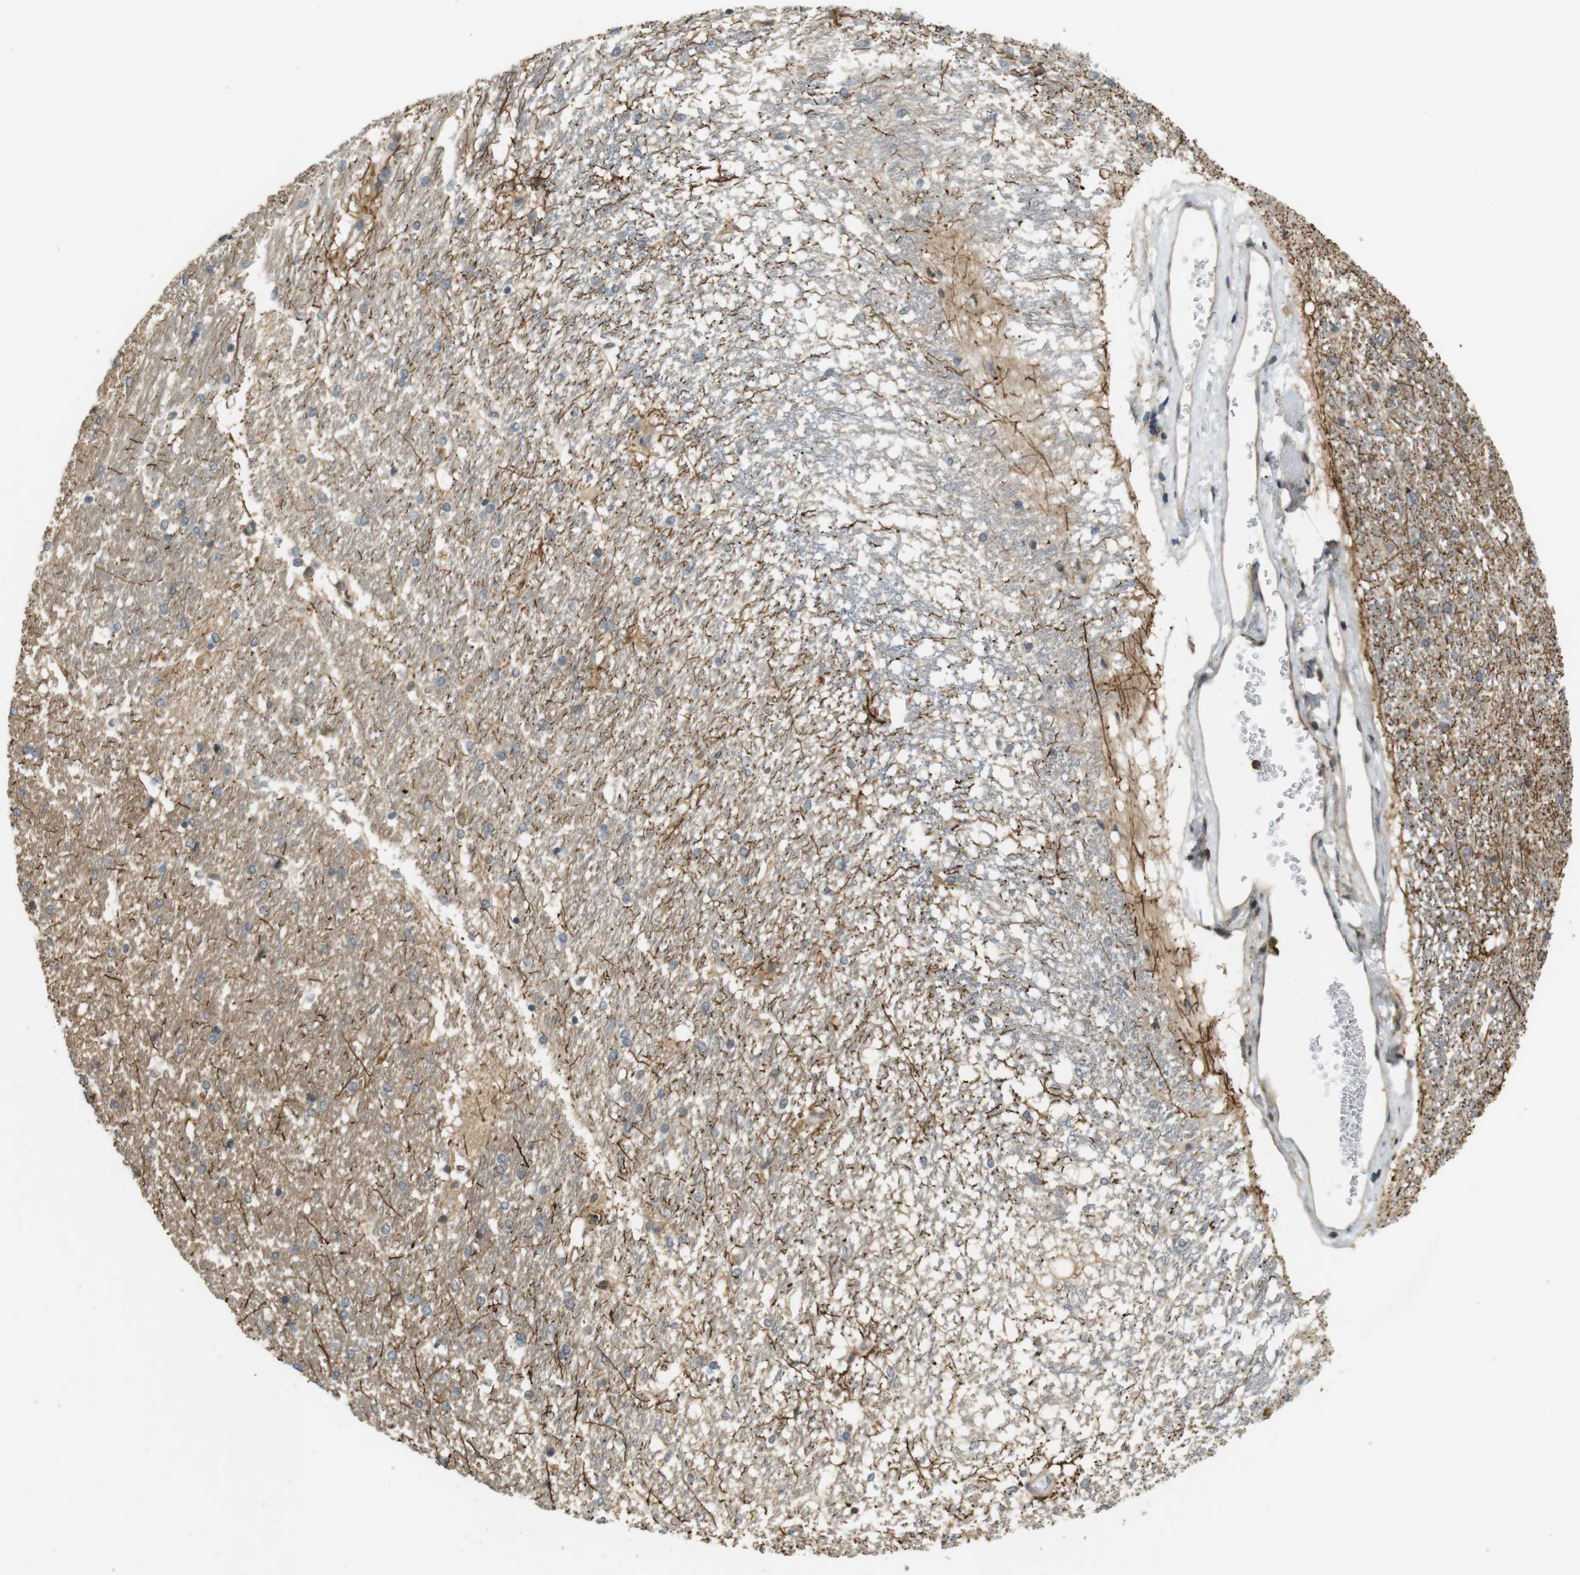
{"staining": {"intensity": "moderate", "quantity": "<25%", "location": "cytoplasmic/membranous"}, "tissue": "hippocampus", "cell_type": "Glial cells", "image_type": "normal", "snomed": [{"axis": "morphology", "description": "Normal tissue, NOS"}, {"axis": "topography", "description": "Hippocampus"}], "caption": "A brown stain labels moderate cytoplasmic/membranous positivity of a protein in glial cells of benign hippocampus.", "gene": "TMX3", "patient": {"sex": "female", "age": 19}}